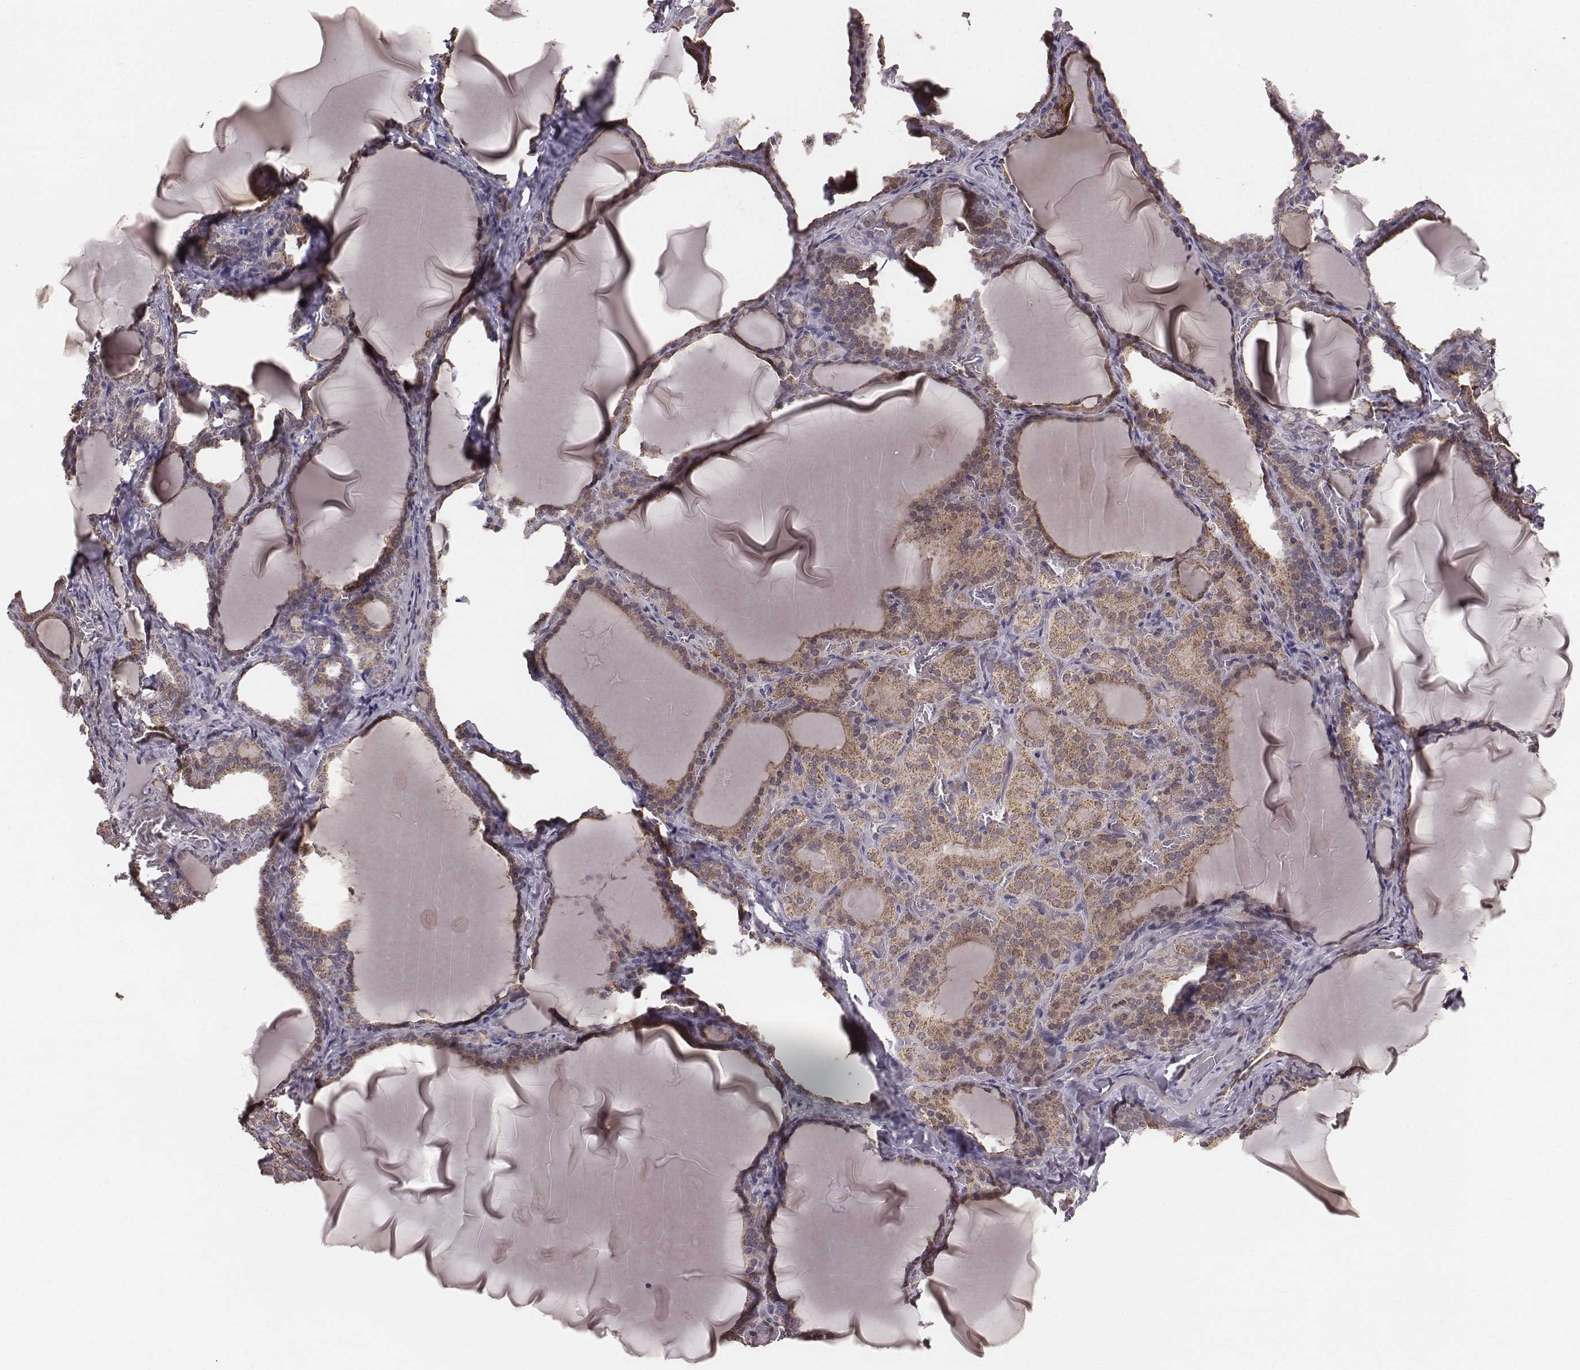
{"staining": {"intensity": "moderate", "quantity": ">75%", "location": "cytoplasmic/membranous"}, "tissue": "thyroid gland", "cell_type": "Glandular cells", "image_type": "normal", "snomed": [{"axis": "morphology", "description": "Normal tissue, NOS"}, {"axis": "morphology", "description": "Hyperplasia, NOS"}, {"axis": "topography", "description": "Thyroid gland"}], "caption": "Protein expression analysis of unremarkable human thyroid gland reveals moderate cytoplasmic/membranous expression in about >75% of glandular cells. Nuclei are stained in blue.", "gene": "PDCD2L", "patient": {"sex": "female", "age": 27}}